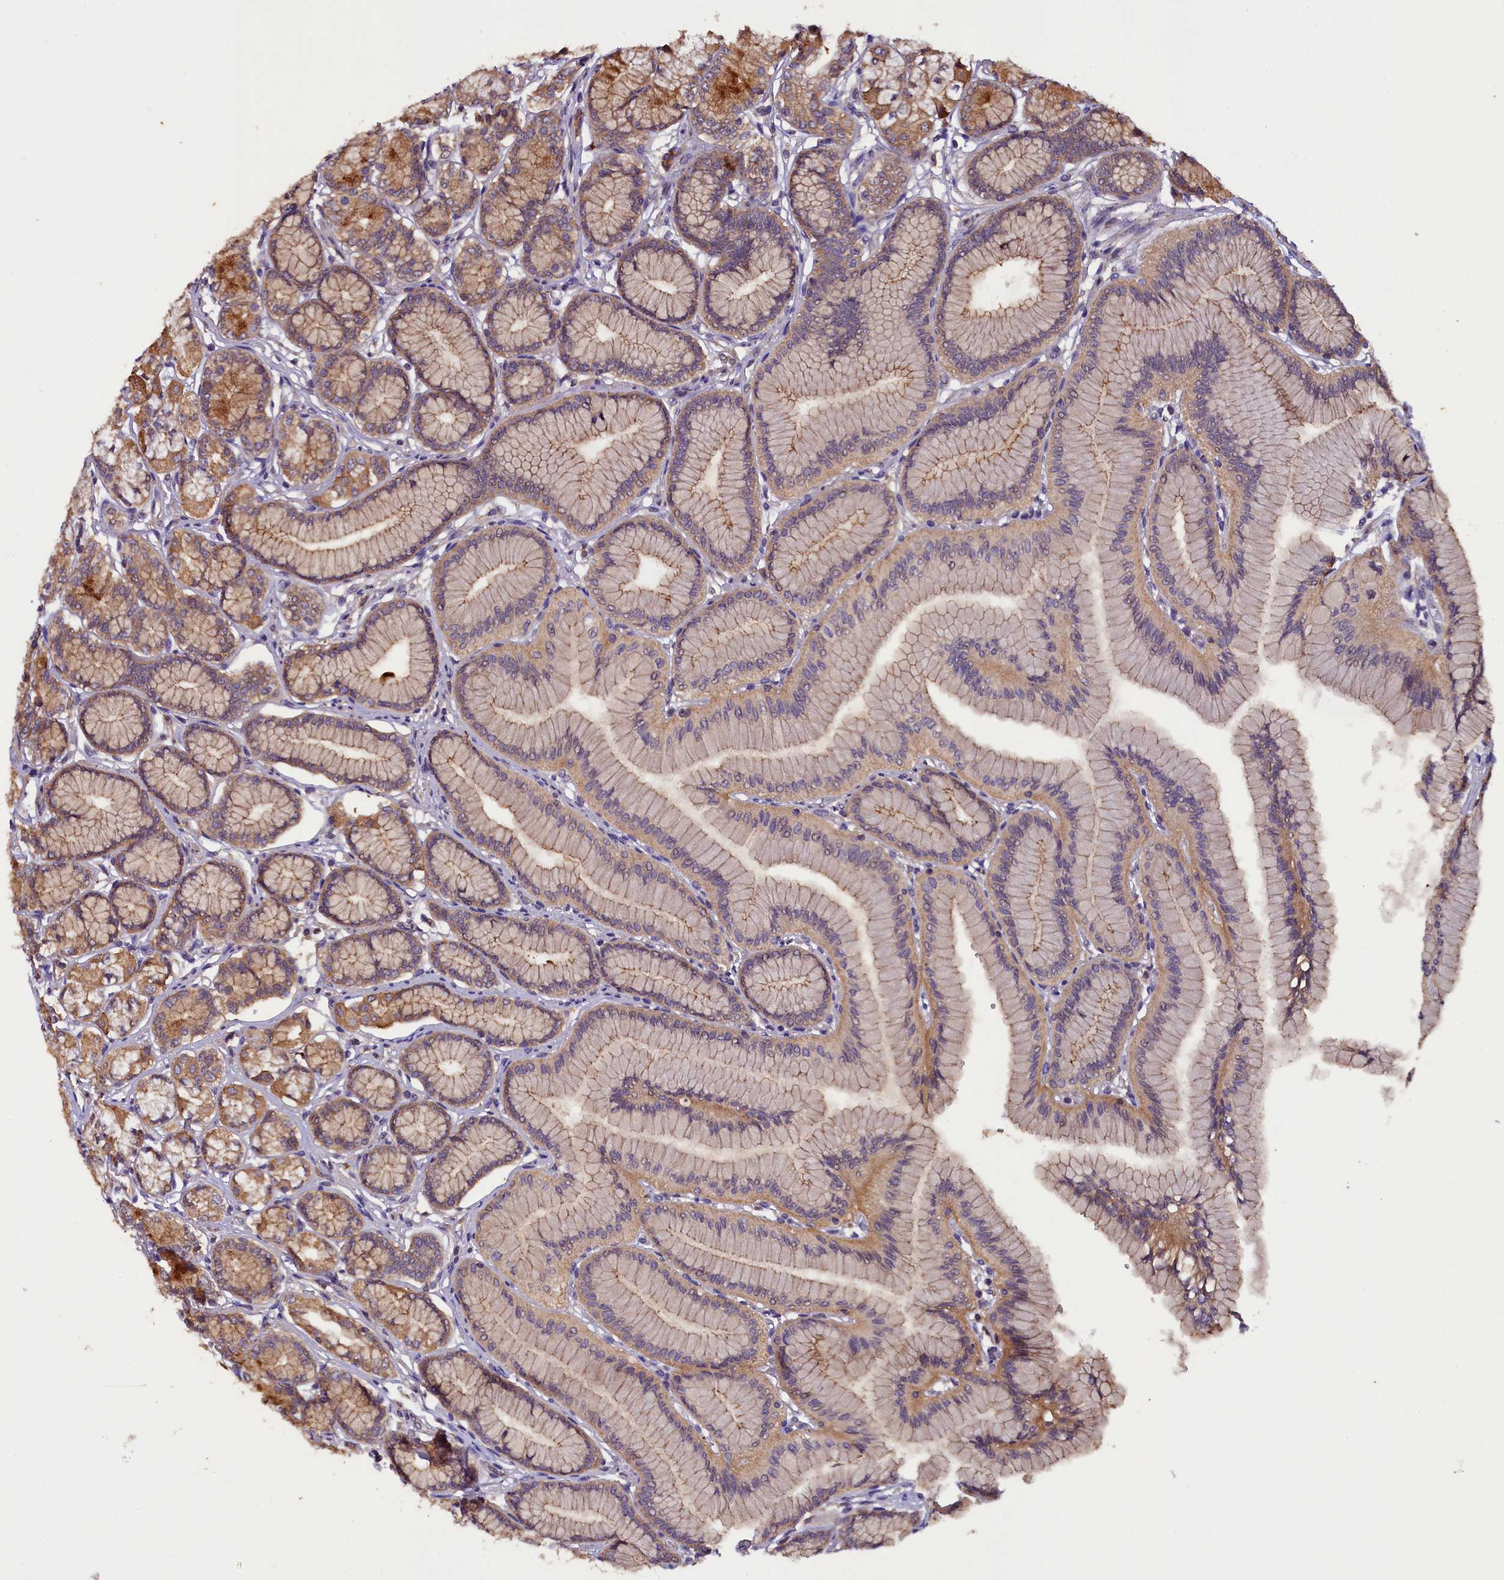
{"staining": {"intensity": "moderate", "quantity": ">75%", "location": "cytoplasmic/membranous"}, "tissue": "stomach", "cell_type": "Glandular cells", "image_type": "normal", "snomed": [{"axis": "morphology", "description": "Normal tissue, NOS"}, {"axis": "morphology", "description": "Adenocarcinoma, NOS"}, {"axis": "morphology", "description": "Adenocarcinoma, High grade"}, {"axis": "topography", "description": "Stomach, upper"}, {"axis": "topography", "description": "Stomach"}], "caption": "Stomach stained for a protein (brown) demonstrates moderate cytoplasmic/membranous positive expression in about >75% of glandular cells.", "gene": "PLXNB1", "patient": {"sex": "female", "age": 65}}